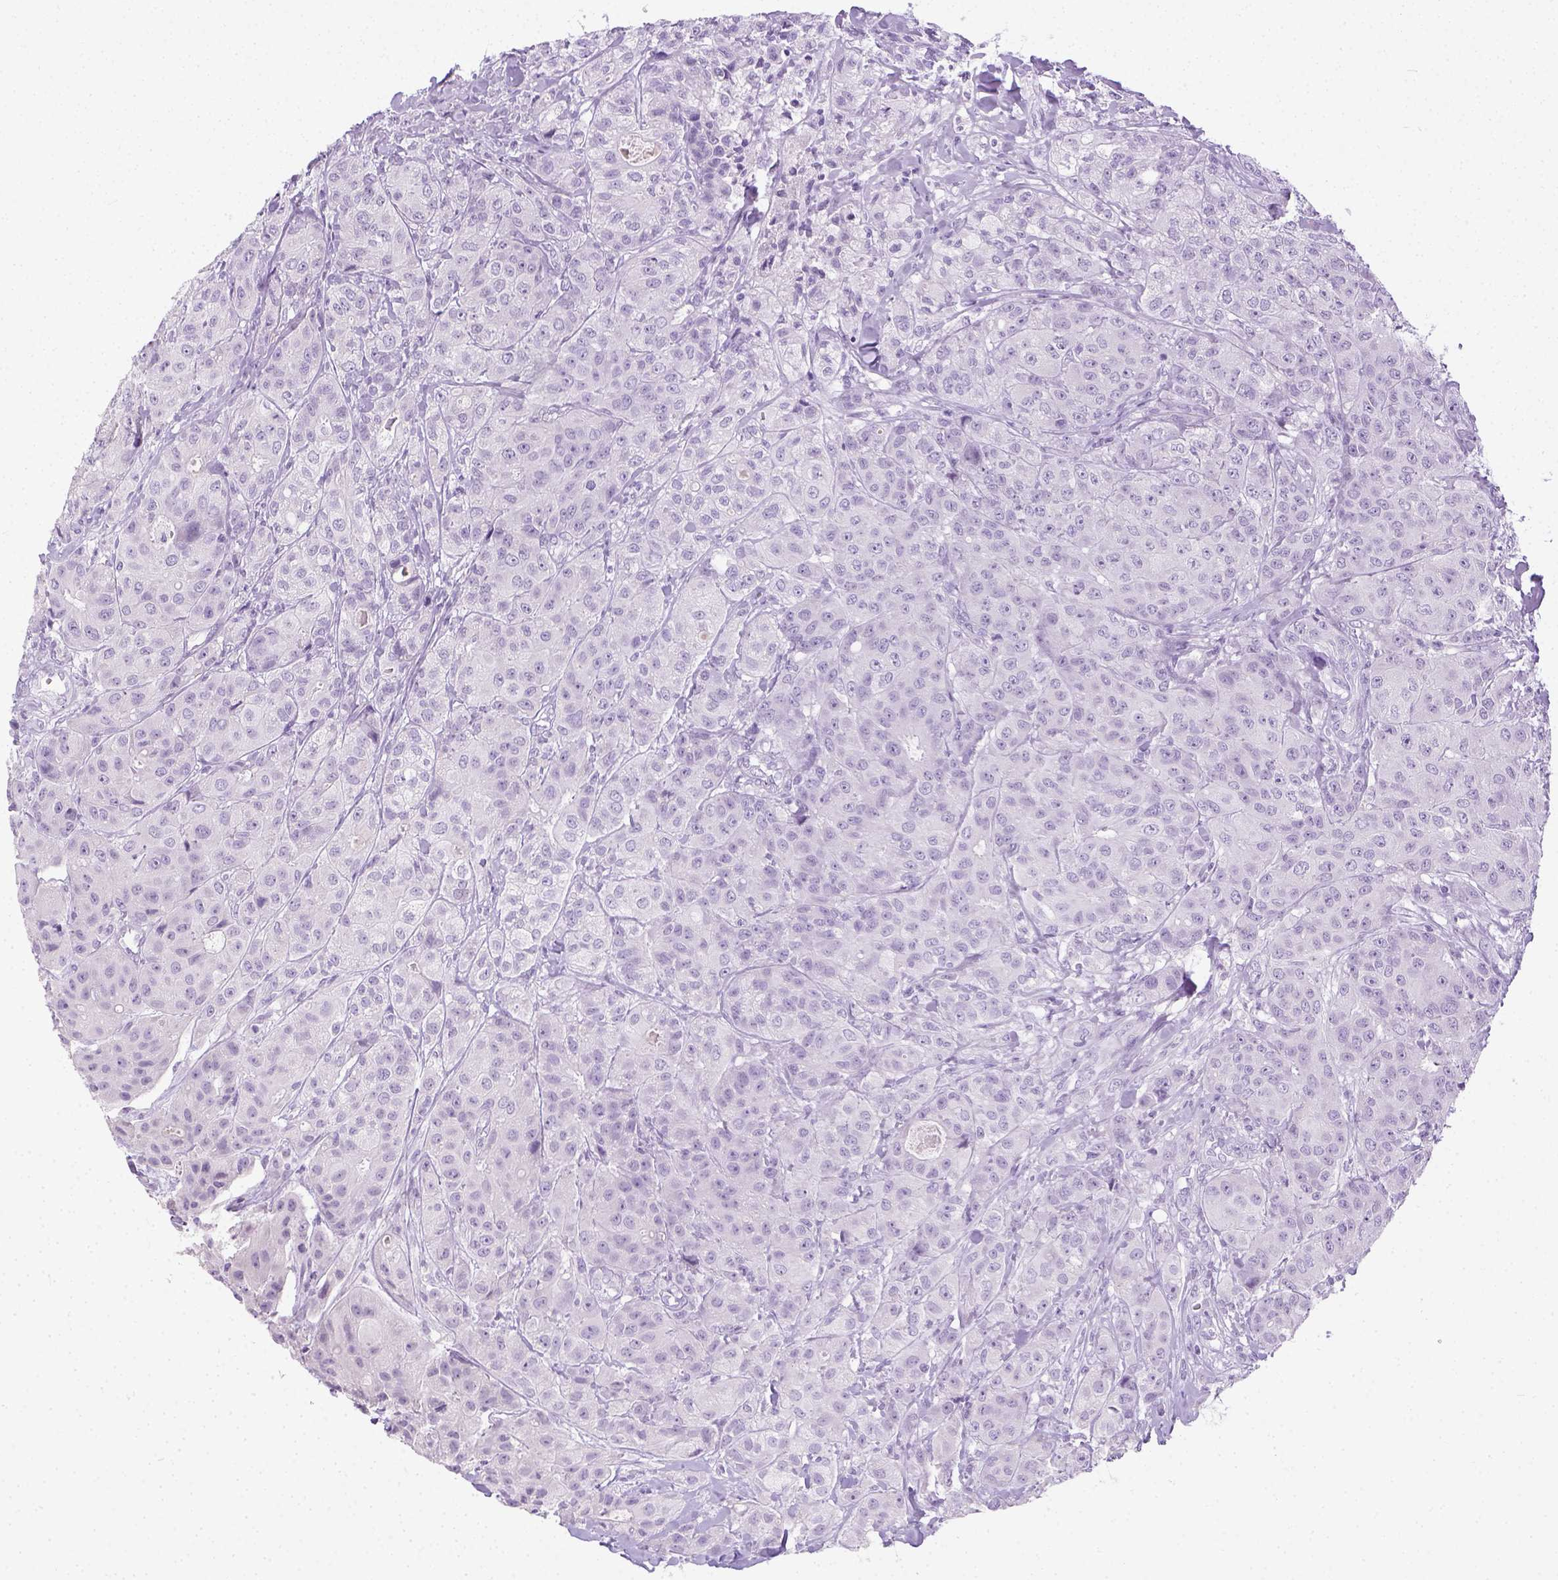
{"staining": {"intensity": "negative", "quantity": "none", "location": "none"}, "tissue": "breast cancer", "cell_type": "Tumor cells", "image_type": "cancer", "snomed": [{"axis": "morphology", "description": "Duct carcinoma"}, {"axis": "topography", "description": "Breast"}], "caption": "The image displays no staining of tumor cells in infiltrating ductal carcinoma (breast).", "gene": "LGSN", "patient": {"sex": "female", "age": 43}}